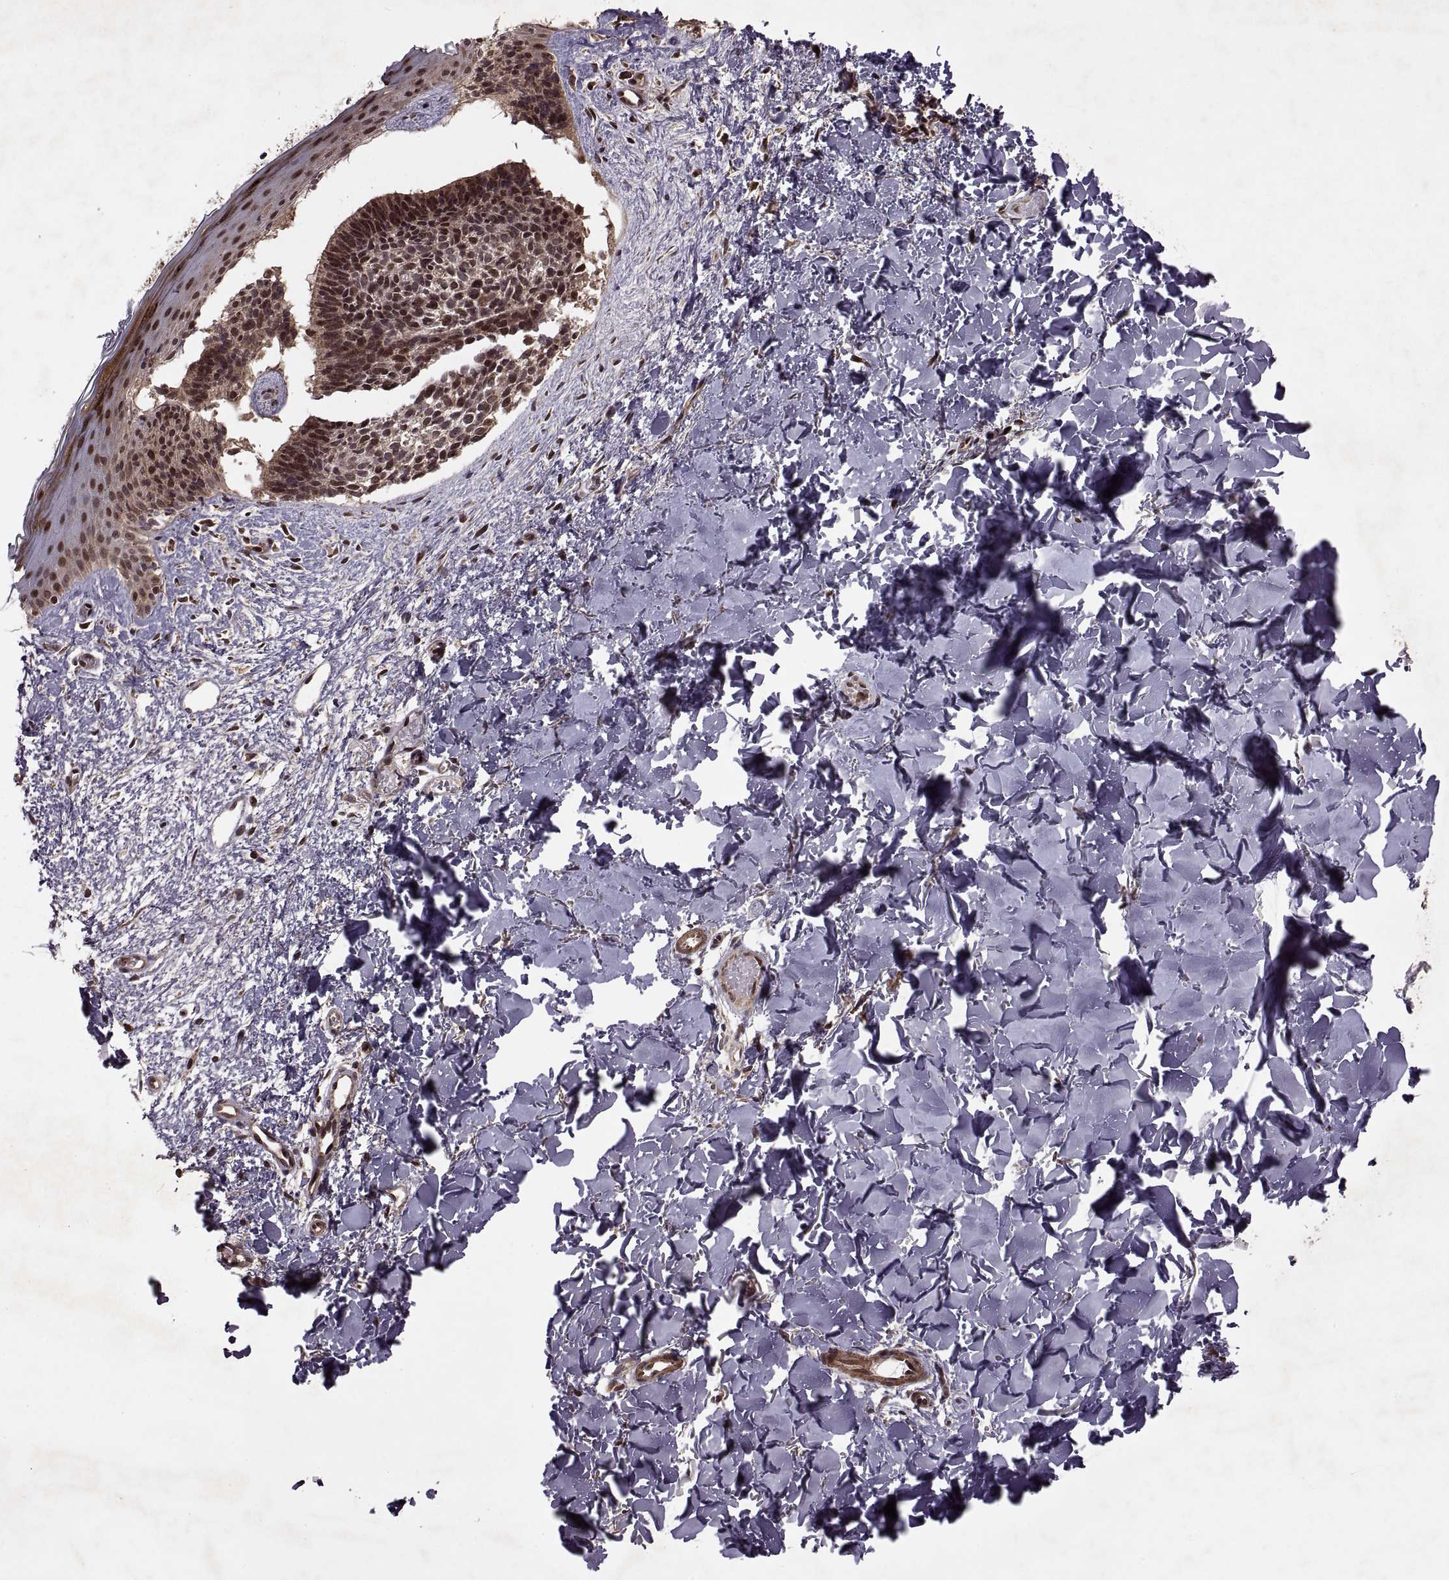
{"staining": {"intensity": "weak", "quantity": ">75%", "location": "cytoplasmic/membranous,nuclear"}, "tissue": "skin cancer", "cell_type": "Tumor cells", "image_type": "cancer", "snomed": [{"axis": "morphology", "description": "Basal cell carcinoma"}, {"axis": "topography", "description": "Skin"}], "caption": "Immunohistochemical staining of skin basal cell carcinoma shows weak cytoplasmic/membranous and nuclear protein expression in about >75% of tumor cells.", "gene": "PTOV1", "patient": {"sex": "male", "age": 51}}